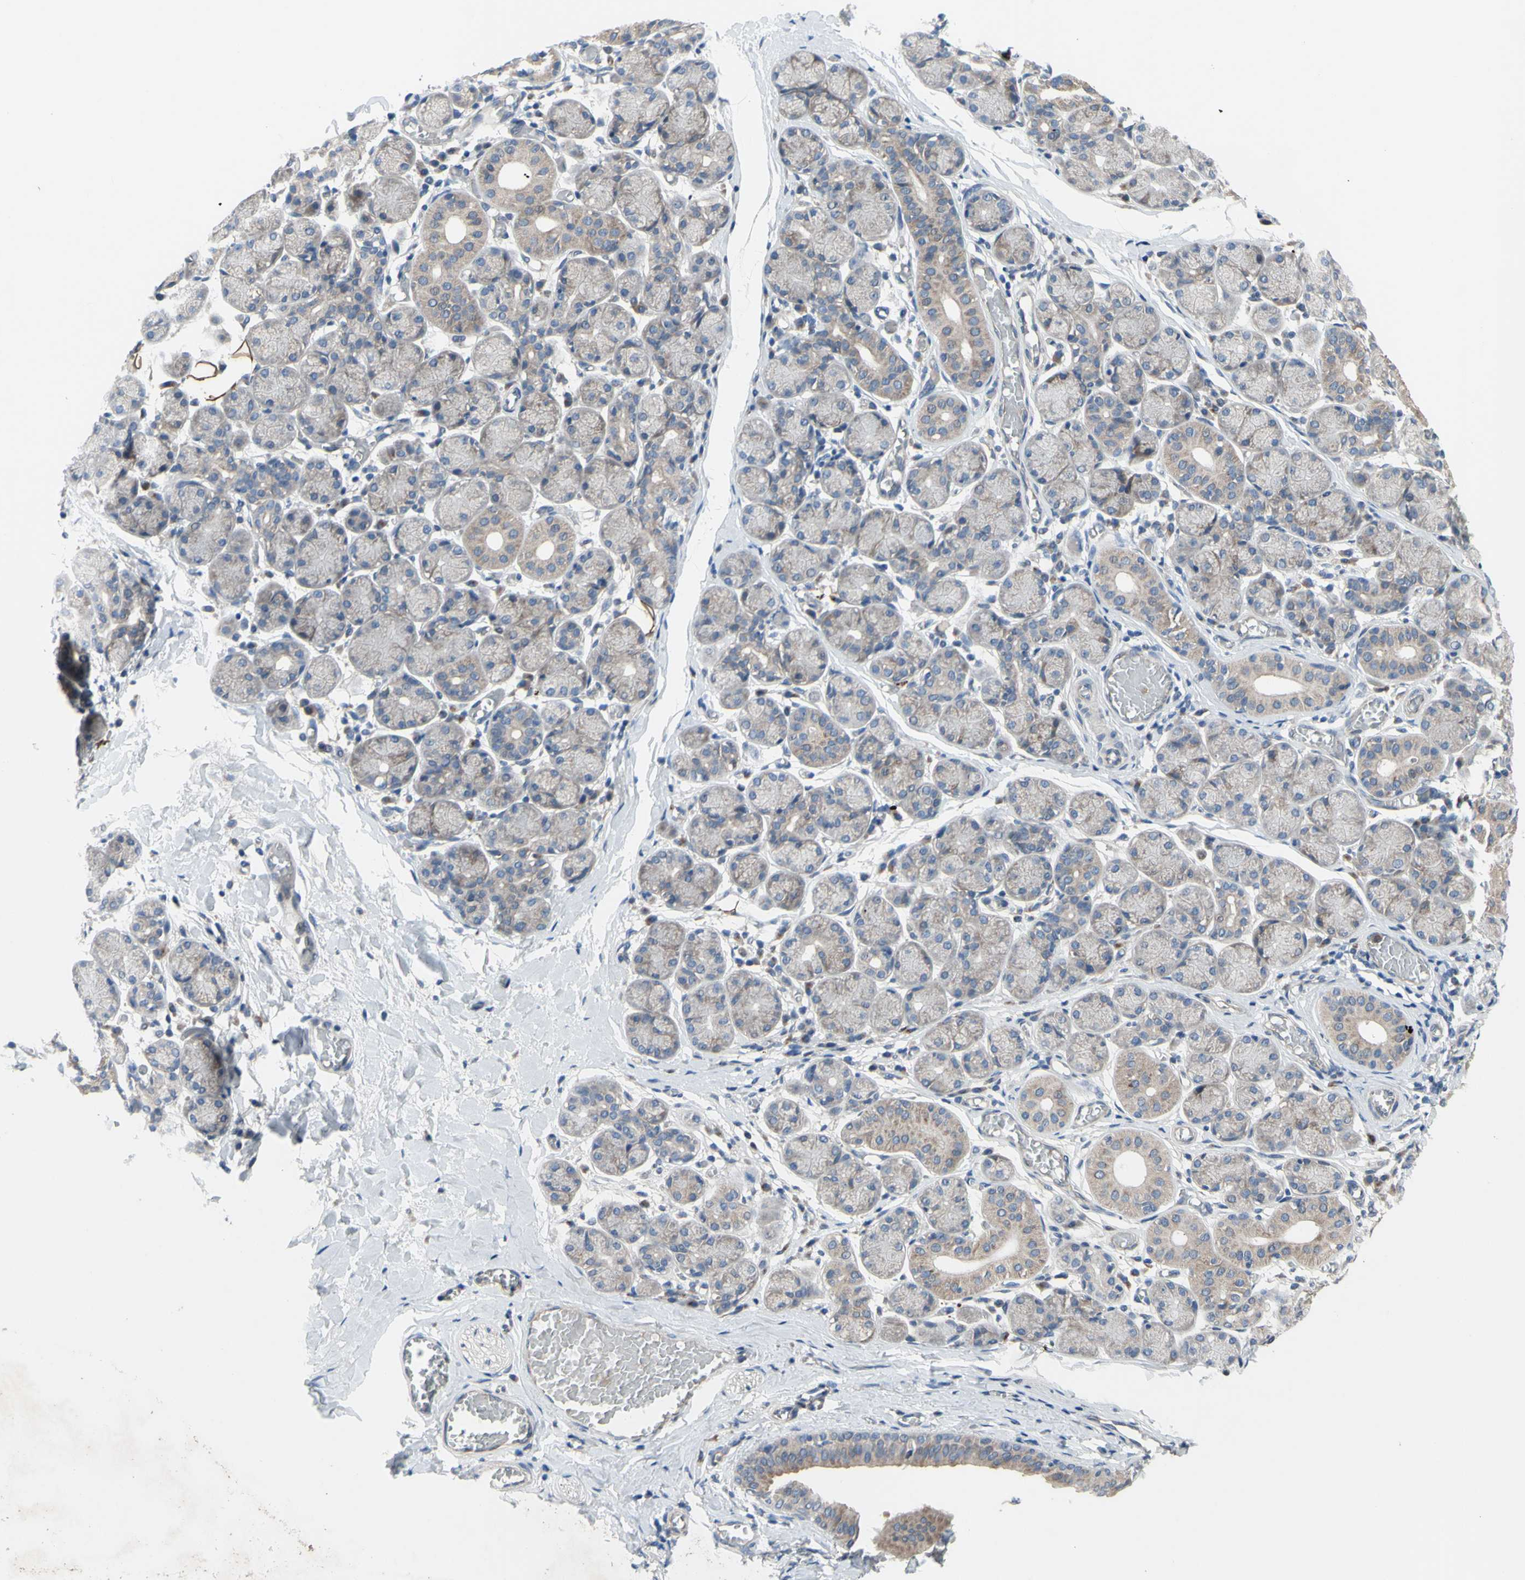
{"staining": {"intensity": "moderate", "quantity": ">75%", "location": "cytoplasmic/membranous"}, "tissue": "salivary gland", "cell_type": "Glandular cells", "image_type": "normal", "snomed": [{"axis": "morphology", "description": "Normal tissue, NOS"}, {"axis": "topography", "description": "Salivary gland"}], "caption": "Protein expression analysis of benign salivary gland displays moderate cytoplasmic/membranous staining in about >75% of glandular cells.", "gene": "GRAMD2B", "patient": {"sex": "female", "age": 24}}